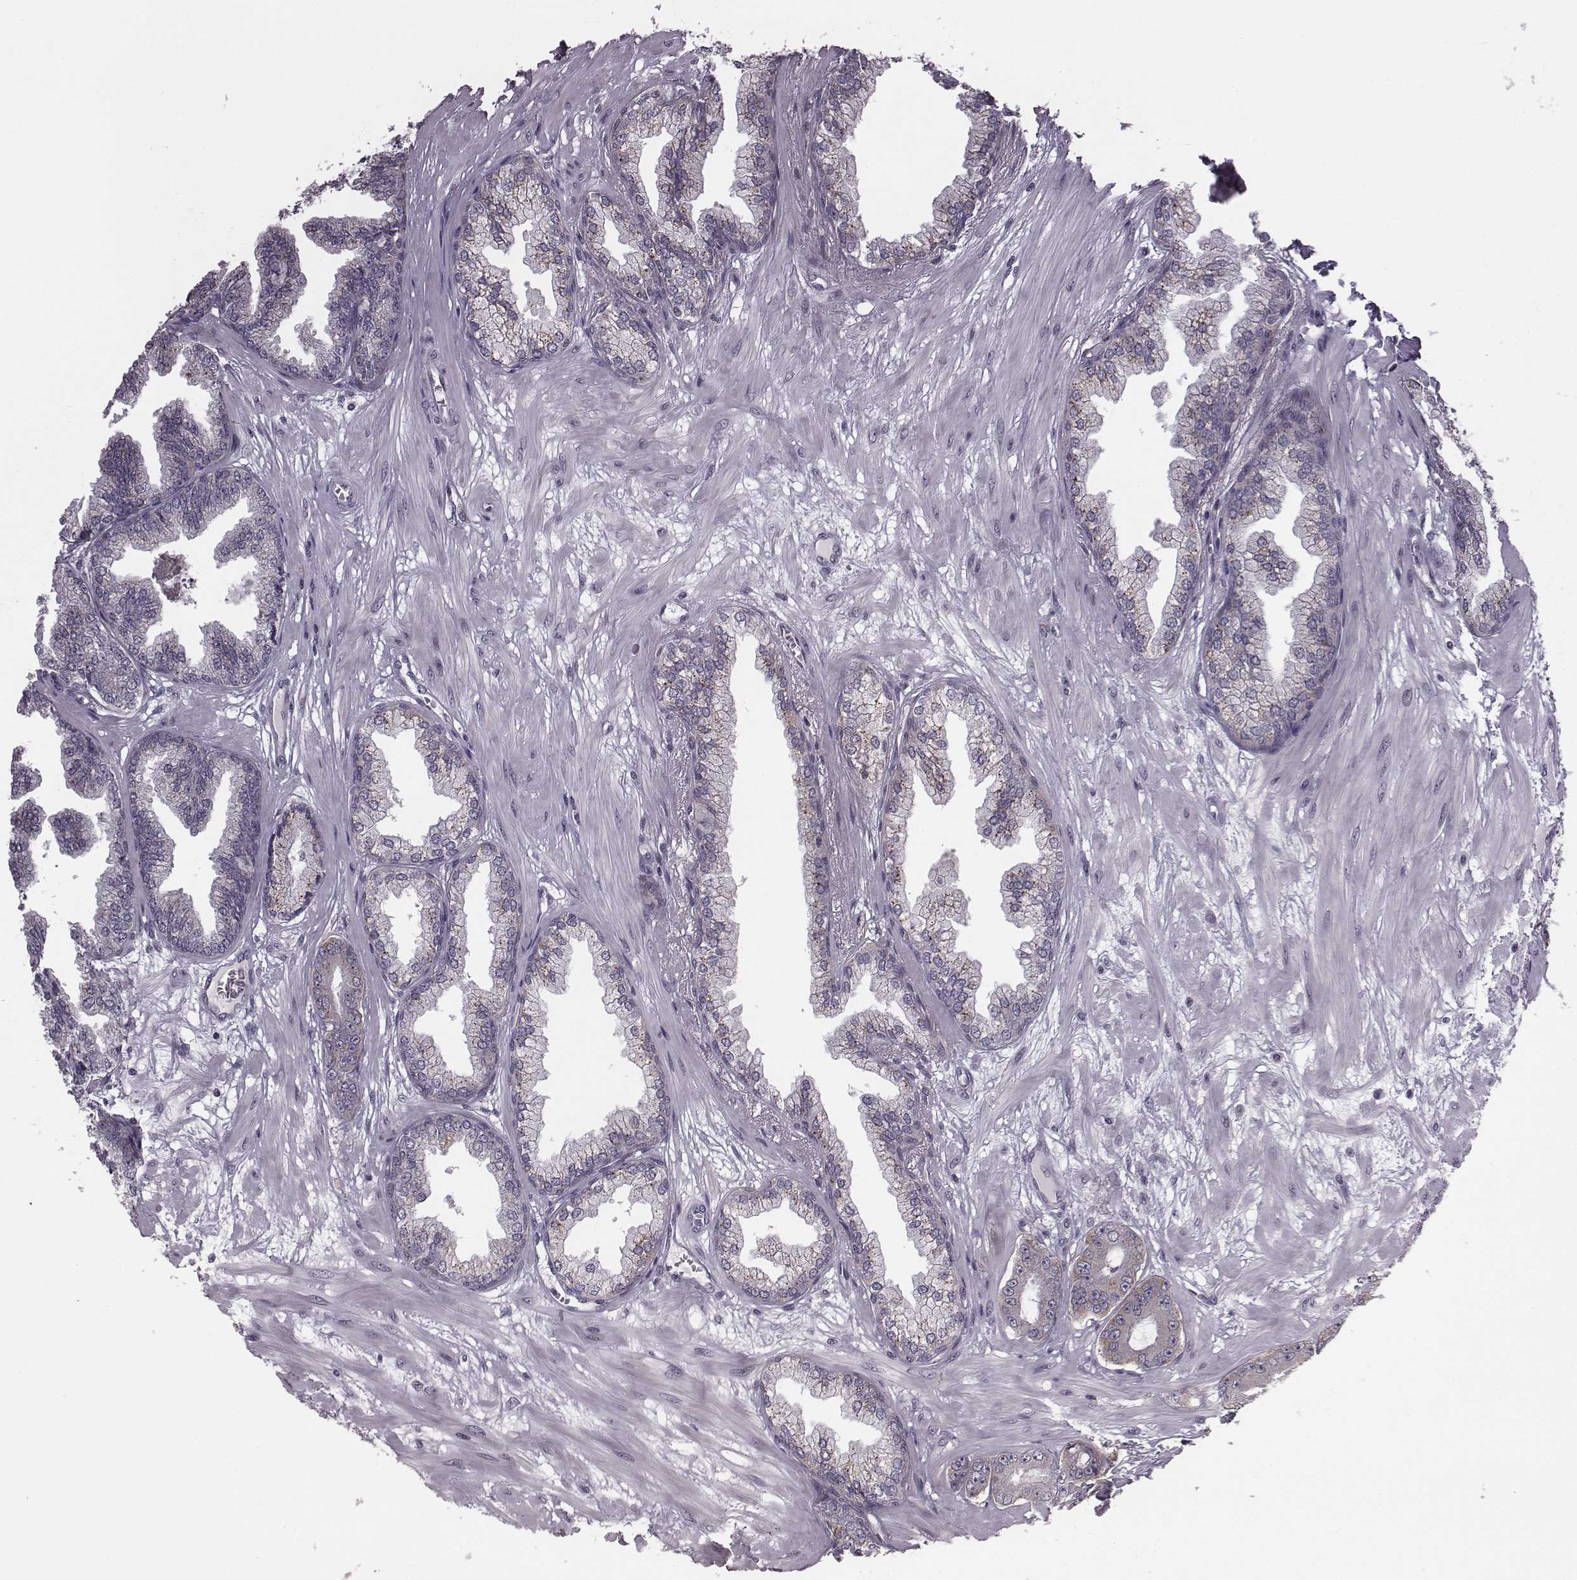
{"staining": {"intensity": "weak", "quantity": ">75%", "location": "cytoplasmic/membranous"}, "tissue": "prostate cancer", "cell_type": "Tumor cells", "image_type": "cancer", "snomed": [{"axis": "morphology", "description": "Adenocarcinoma, Low grade"}, {"axis": "topography", "description": "Prostate"}], "caption": "A micrograph of human prostate cancer stained for a protein demonstrates weak cytoplasmic/membranous brown staining in tumor cells.", "gene": "BICDL1", "patient": {"sex": "male", "age": 64}}